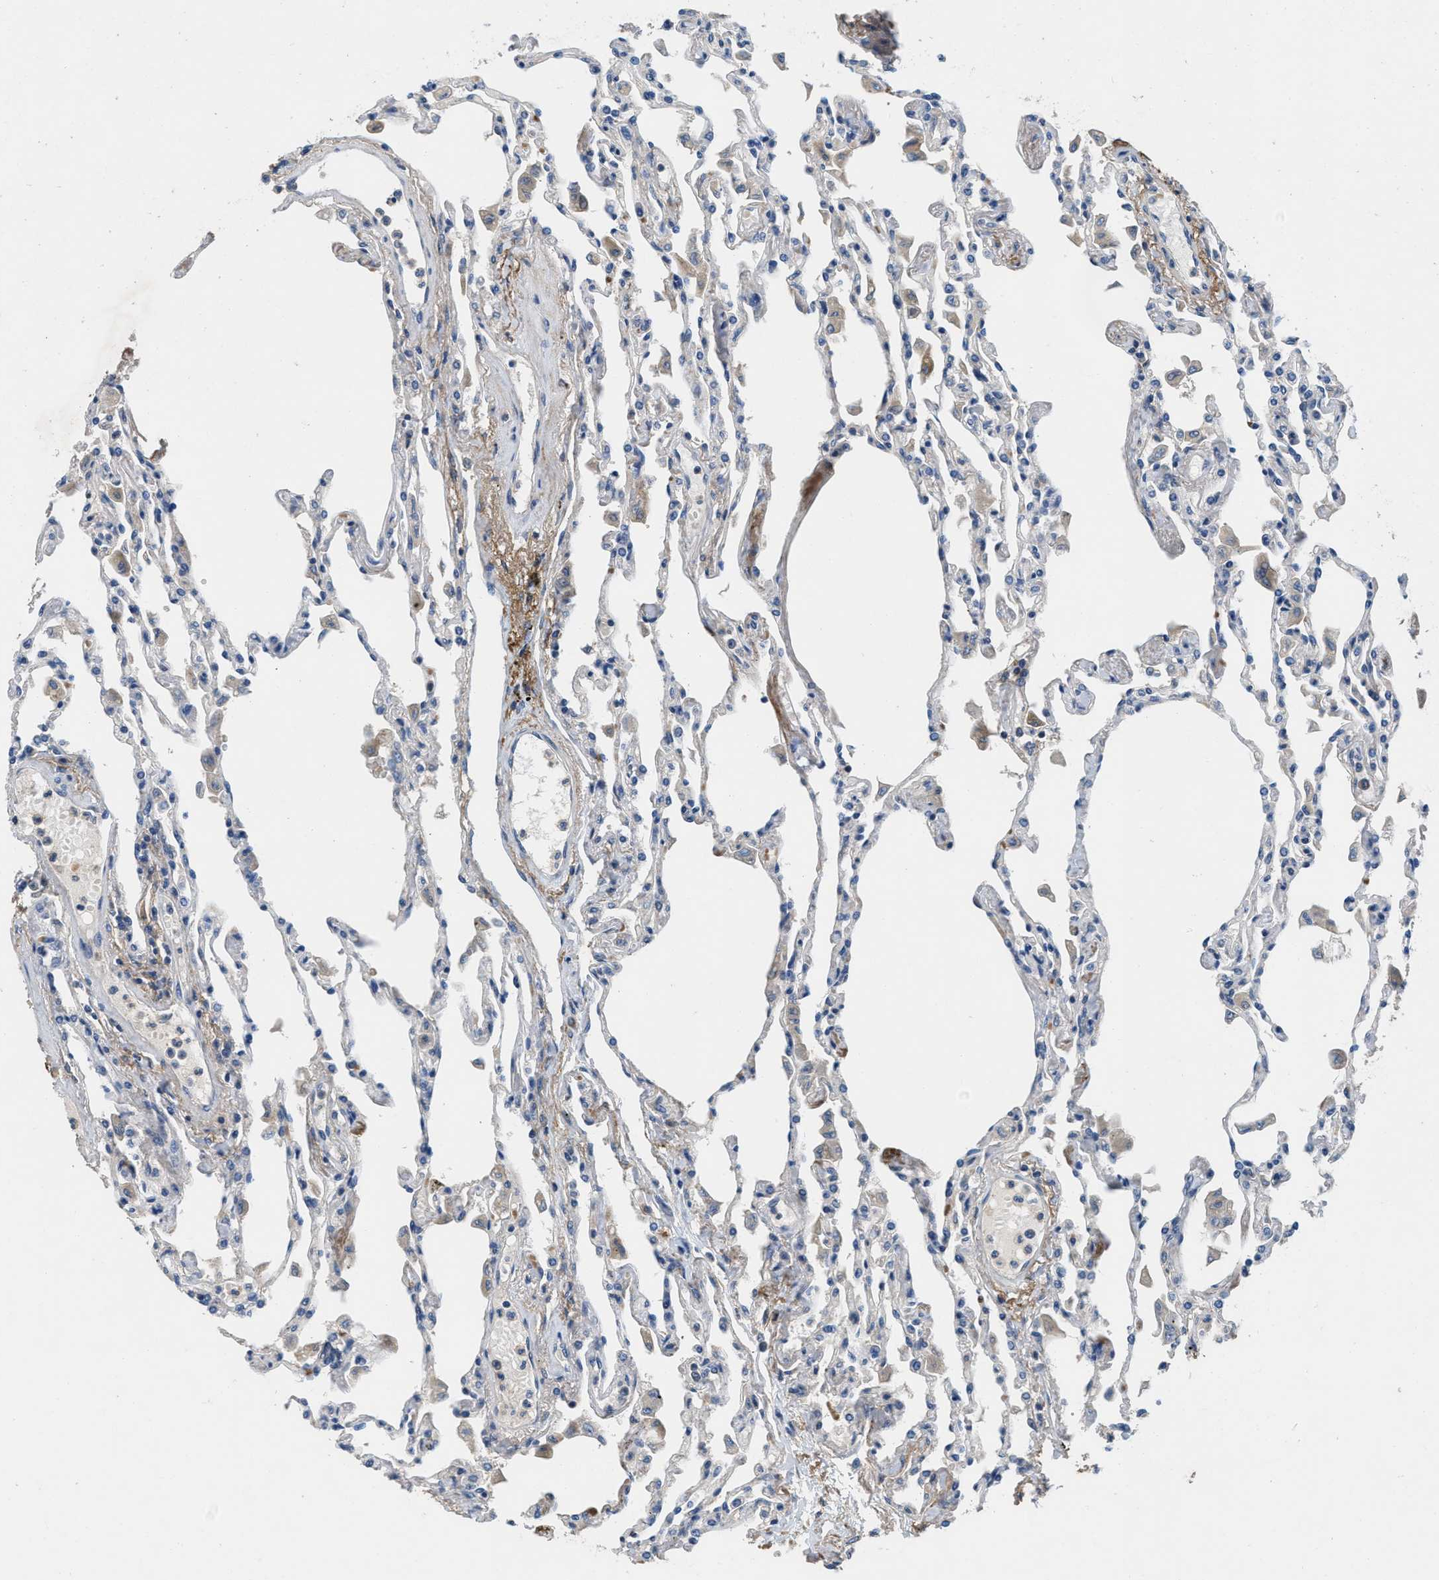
{"staining": {"intensity": "moderate", "quantity": "<25%", "location": "cytoplasmic/membranous"}, "tissue": "lung", "cell_type": "Alveolar cells", "image_type": "normal", "snomed": [{"axis": "morphology", "description": "Normal tissue, NOS"}, {"axis": "topography", "description": "Bronchus"}, {"axis": "topography", "description": "Lung"}], "caption": "Human lung stained for a protein (brown) exhibits moderate cytoplasmic/membranous positive expression in approximately <25% of alveolar cells.", "gene": "DGKE", "patient": {"sex": "female", "age": 49}}